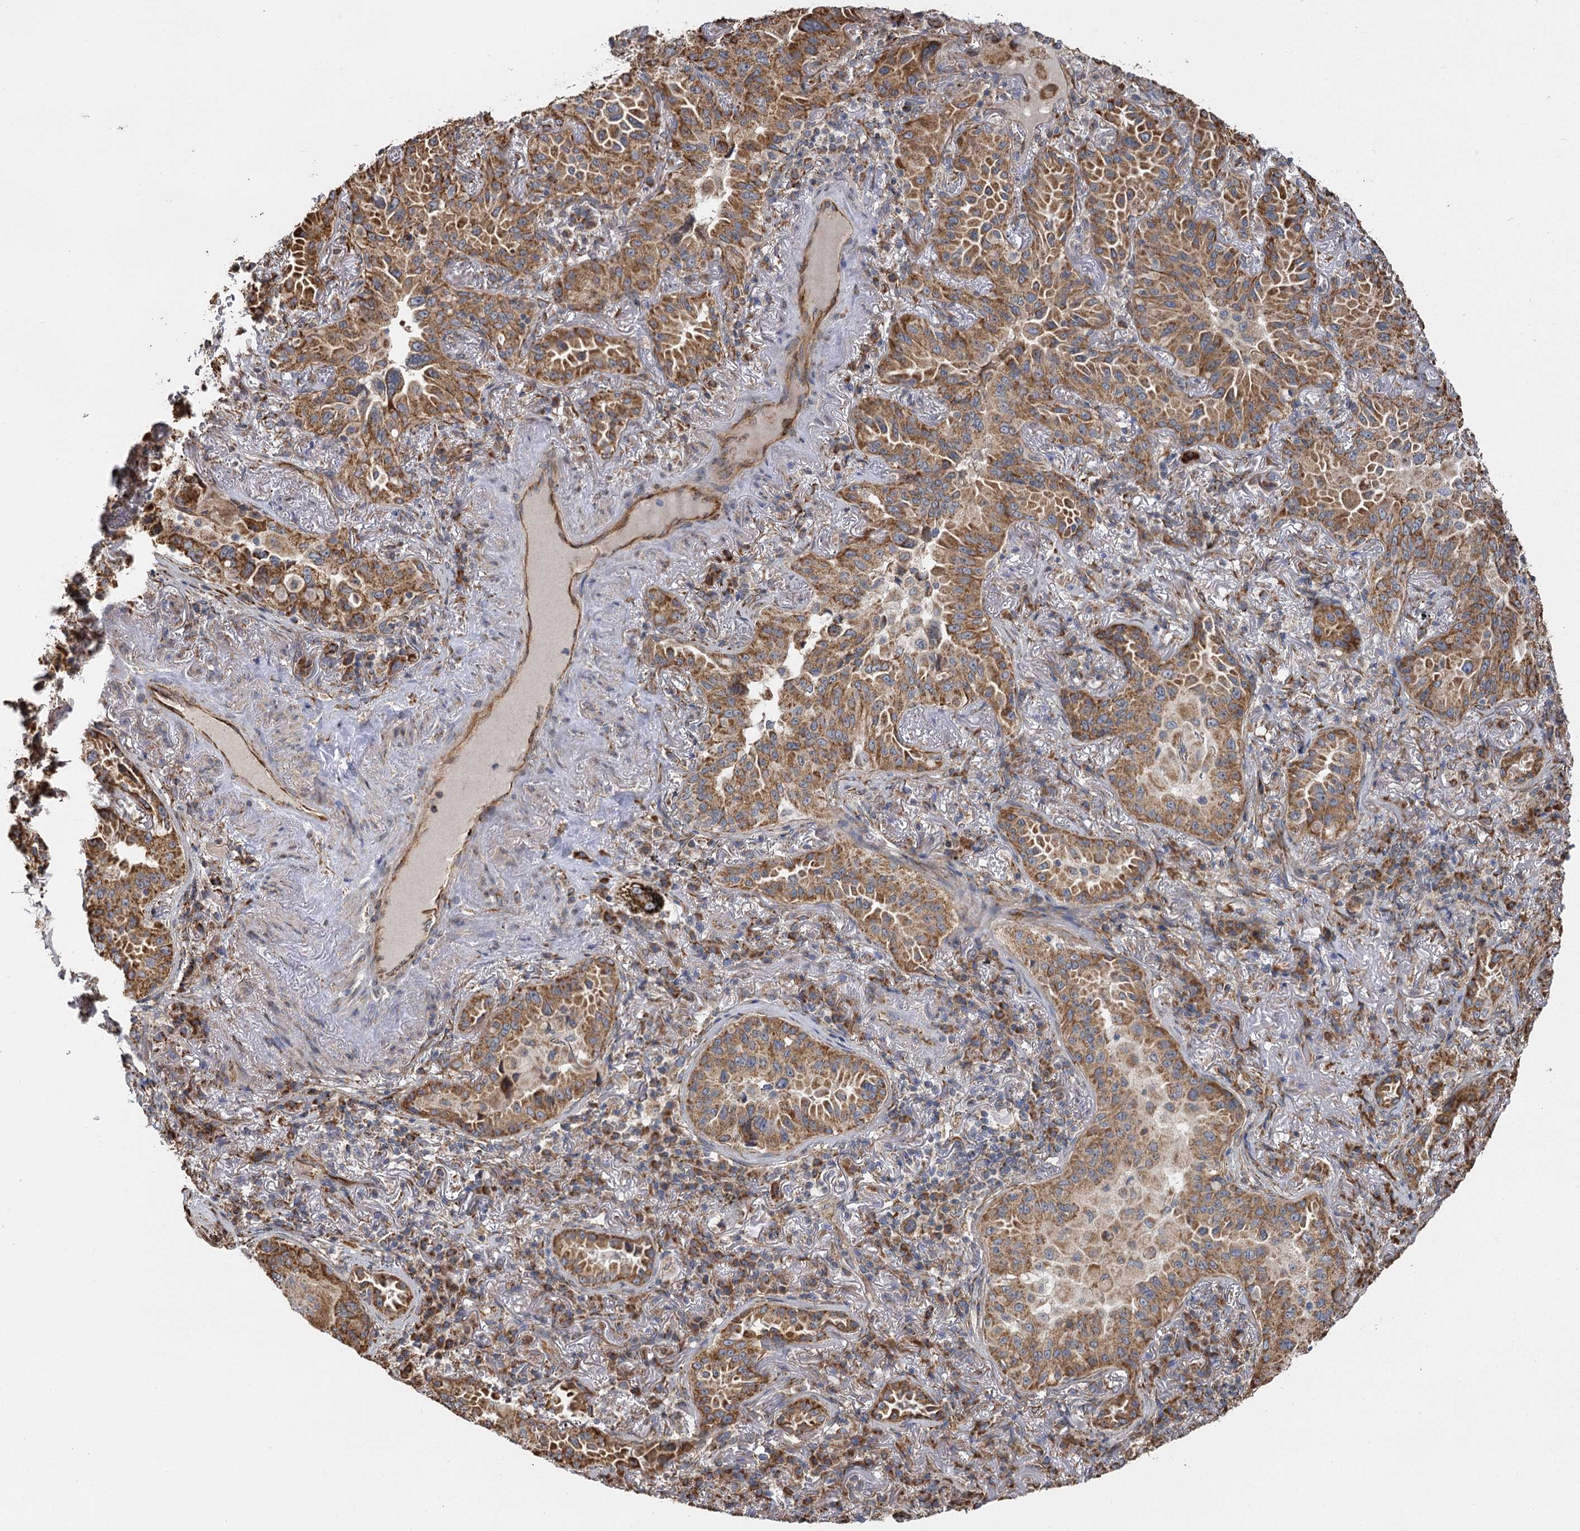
{"staining": {"intensity": "moderate", "quantity": ">75%", "location": "cytoplasmic/membranous"}, "tissue": "lung cancer", "cell_type": "Tumor cells", "image_type": "cancer", "snomed": [{"axis": "morphology", "description": "Adenocarcinoma, NOS"}, {"axis": "topography", "description": "Lung"}], "caption": "Protein expression by immunohistochemistry (IHC) demonstrates moderate cytoplasmic/membranous expression in approximately >75% of tumor cells in lung cancer. (DAB (3,3'-diaminobenzidine) = brown stain, brightfield microscopy at high magnification).", "gene": "IL11RA", "patient": {"sex": "female", "age": 69}}